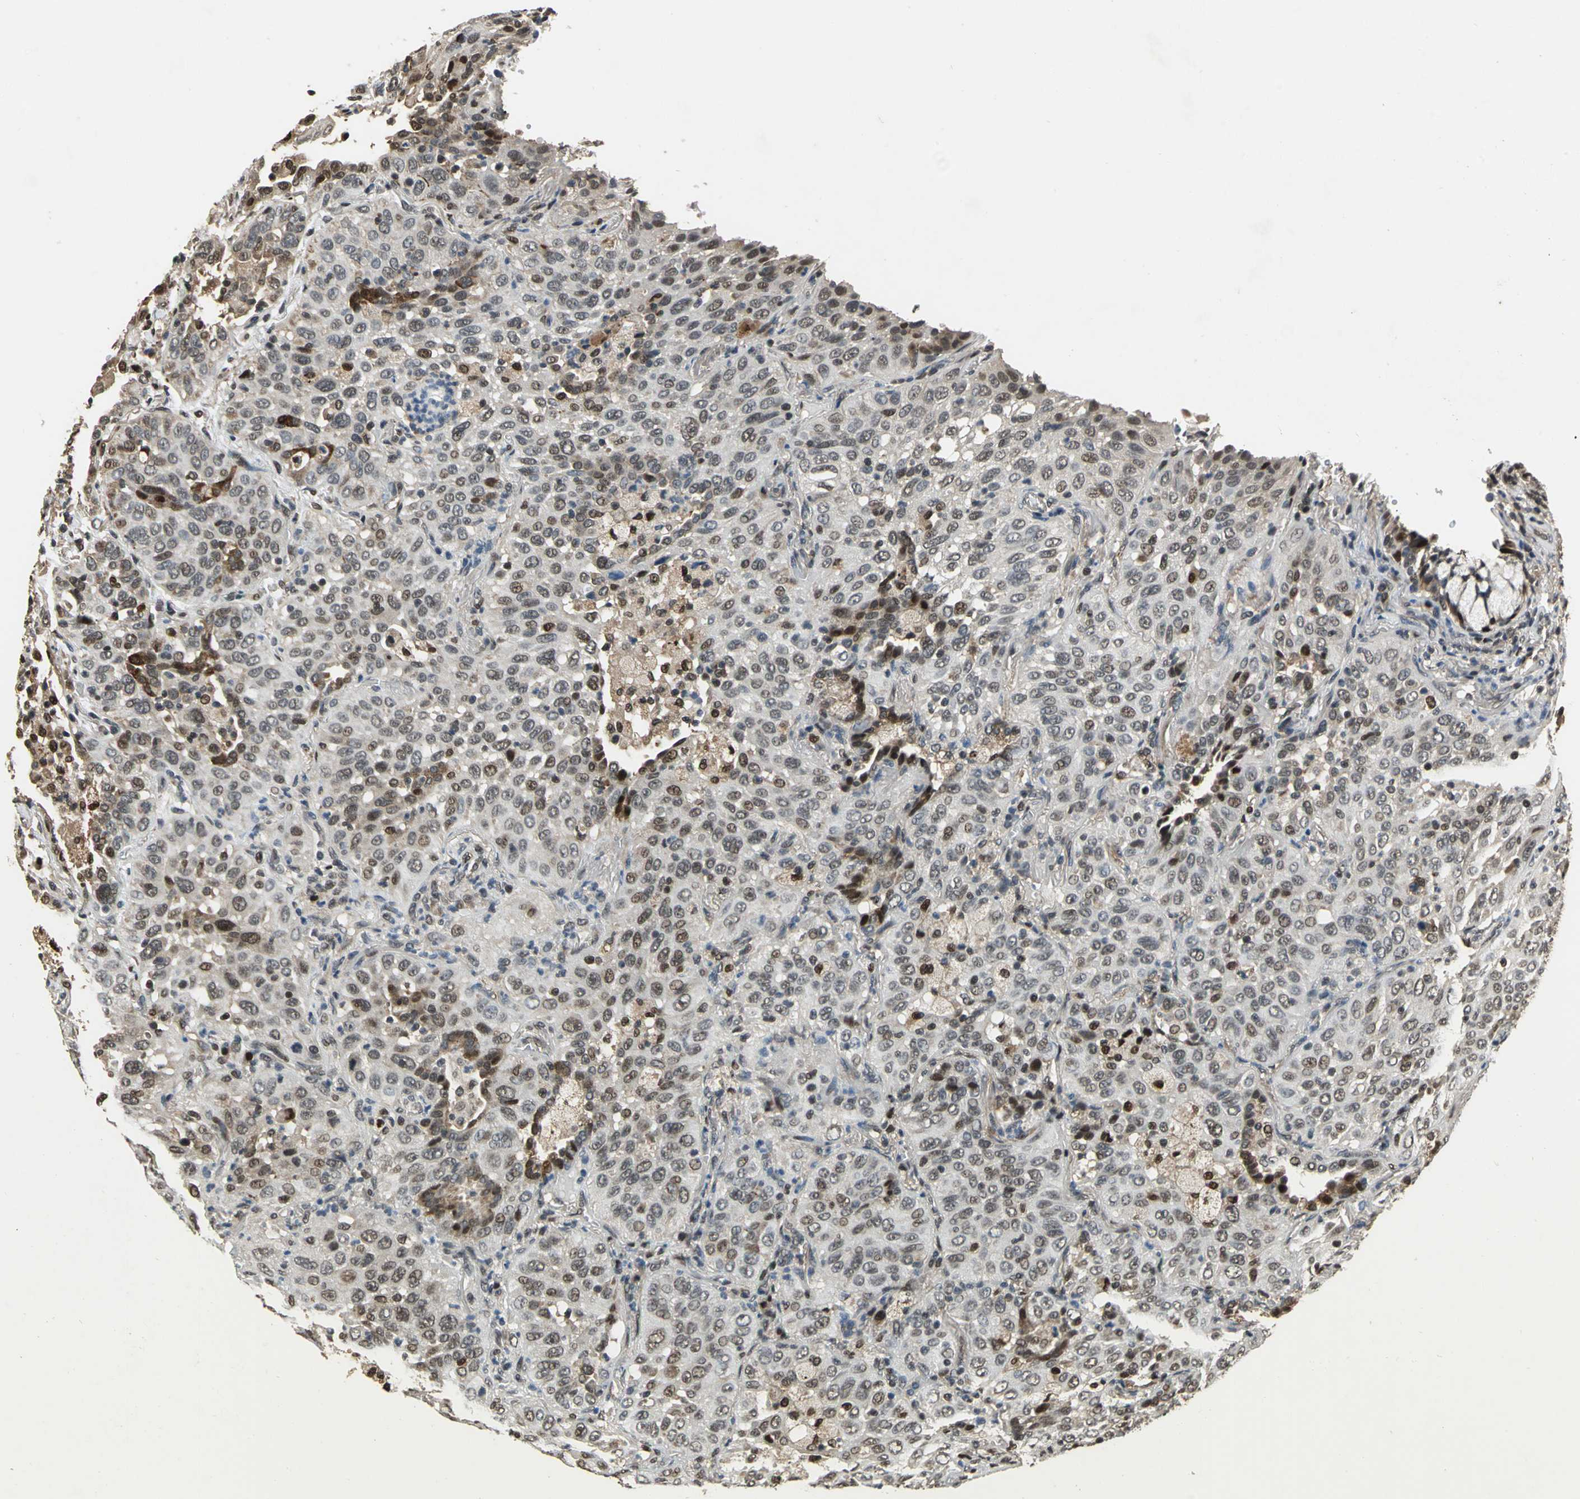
{"staining": {"intensity": "weak", "quantity": ">75%", "location": "nuclear"}, "tissue": "lung cancer", "cell_type": "Tumor cells", "image_type": "cancer", "snomed": [{"axis": "morphology", "description": "Squamous cell carcinoma, NOS"}, {"axis": "topography", "description": "Lung"}], "caption": "Brown immunohistochemical staining in human lung cancer (squamous cell carcinoma) shows weak nuclear positivity in about >75% of tumor cells.", "gene": "MIS18BP1", "patient": {"sex": "female", "age": 67}}